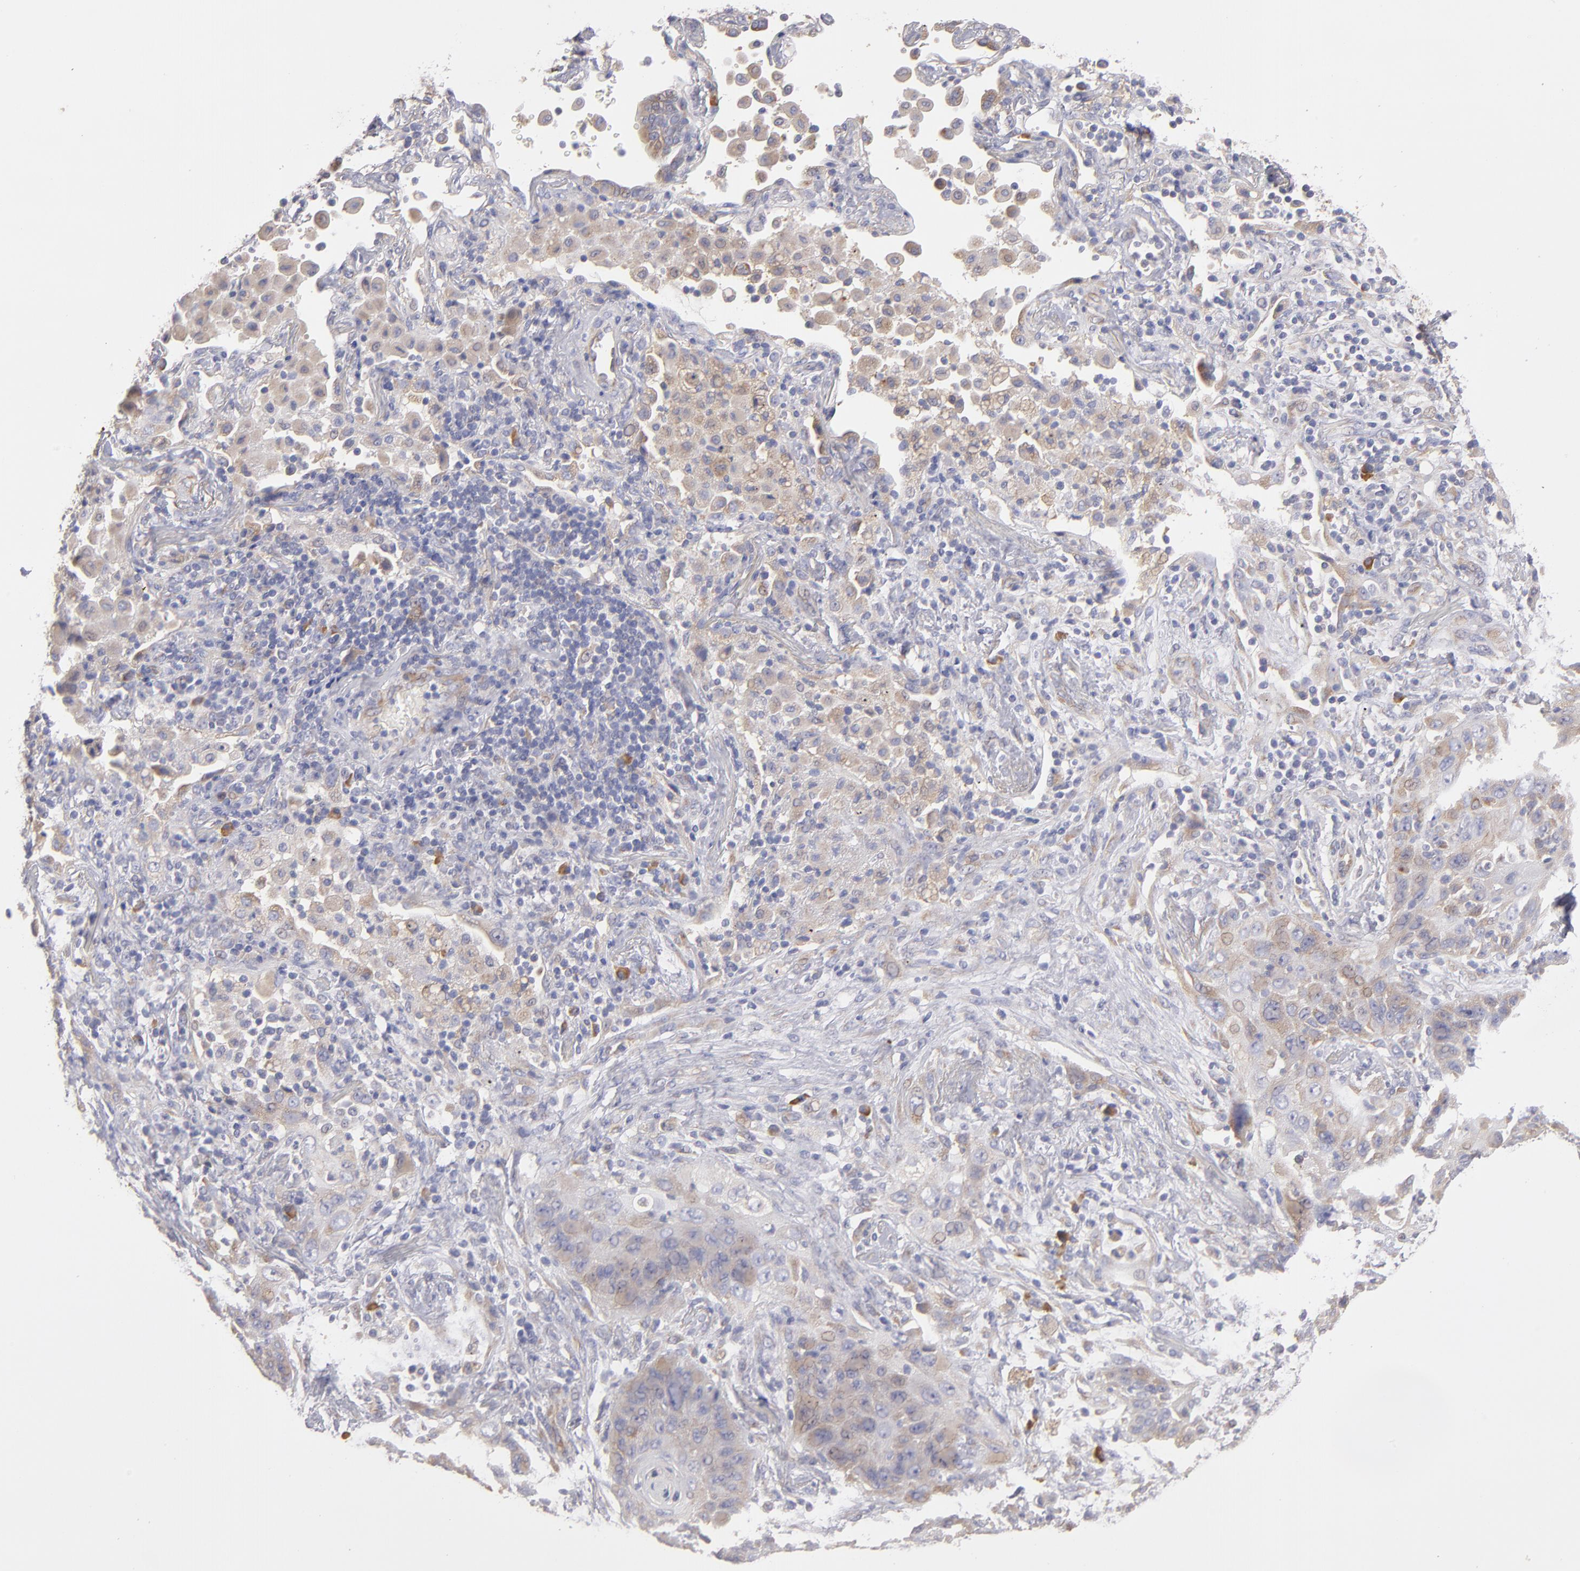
{"staining": {"intensity": "weak", "quantity": "25%-75%", "location": "cytoplasmic/membranous"}, "tissue": "lung cancer", "cell_type": "Tumor cells", "image_type": "cancer", "snomed": [{"axis": "morphology", "description": "Squamous cell carcinoma, NOS"}, {"axis": "topography", "description": "Lung"}], "caption": "Protein staining of lung squamous cell carcinoma tissue displays weak cytoplasmic/membranous positivity in approximately 25%-75% of tumor cells.", "gene": "ENTPD5", "patient": {"sex": "female", "age": 67}}